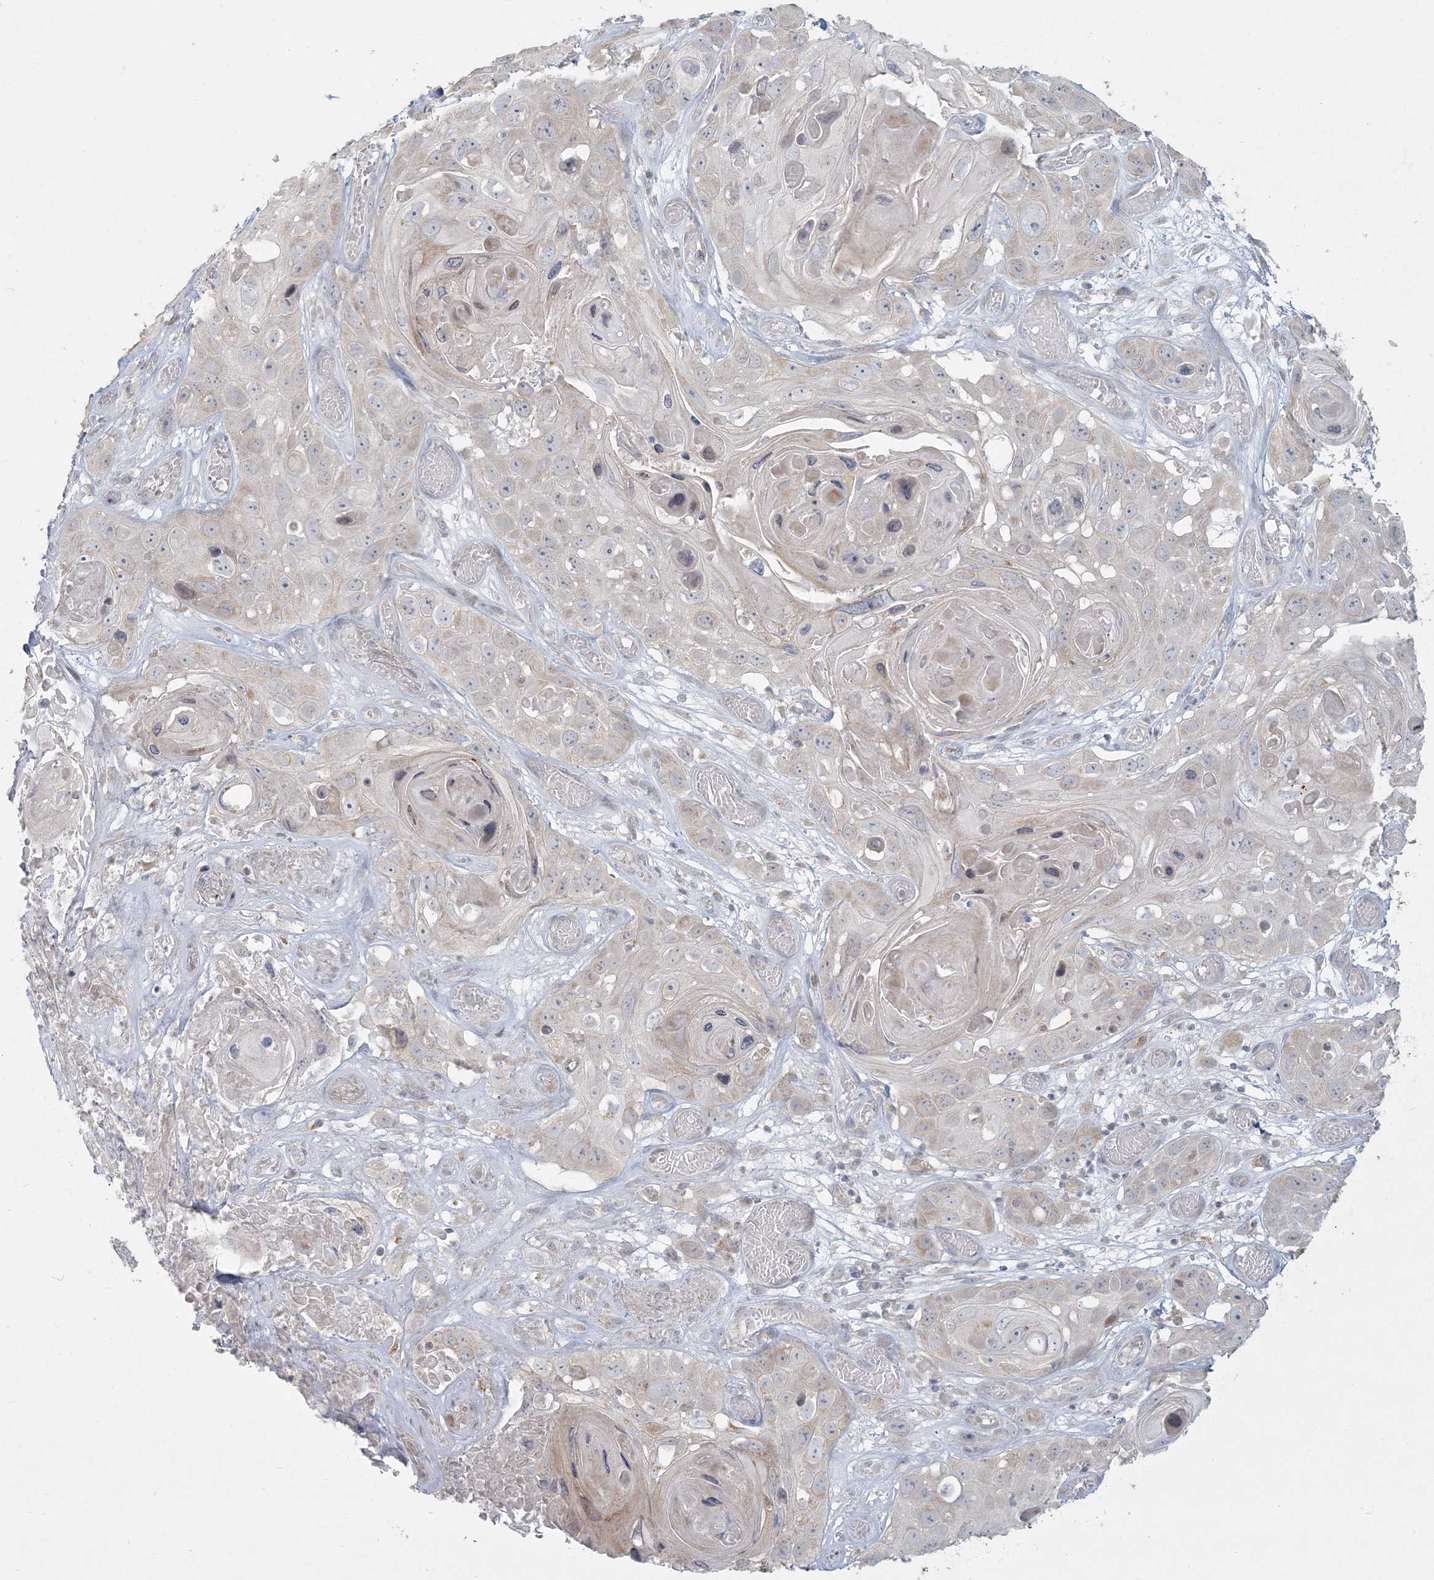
{"staining": {"intensity": "negative", "quantity": "none", "location": "none"}, "tissue": "skin cancer", "cell_type": "Tumor cells", "image_type": "cancer", "snomed": [{"axis": "morphology", "description": "Squamous cell carcinoma, NOS"}, {"axis": "topography", "description": "Skin"}], "caption": "Skin squamous cell carcinoma was stained to show a protein in brown. There is no significant positivity in tumor cells.", "gene": "MCAT", "patient": {"sex": "male", "age": 55}}